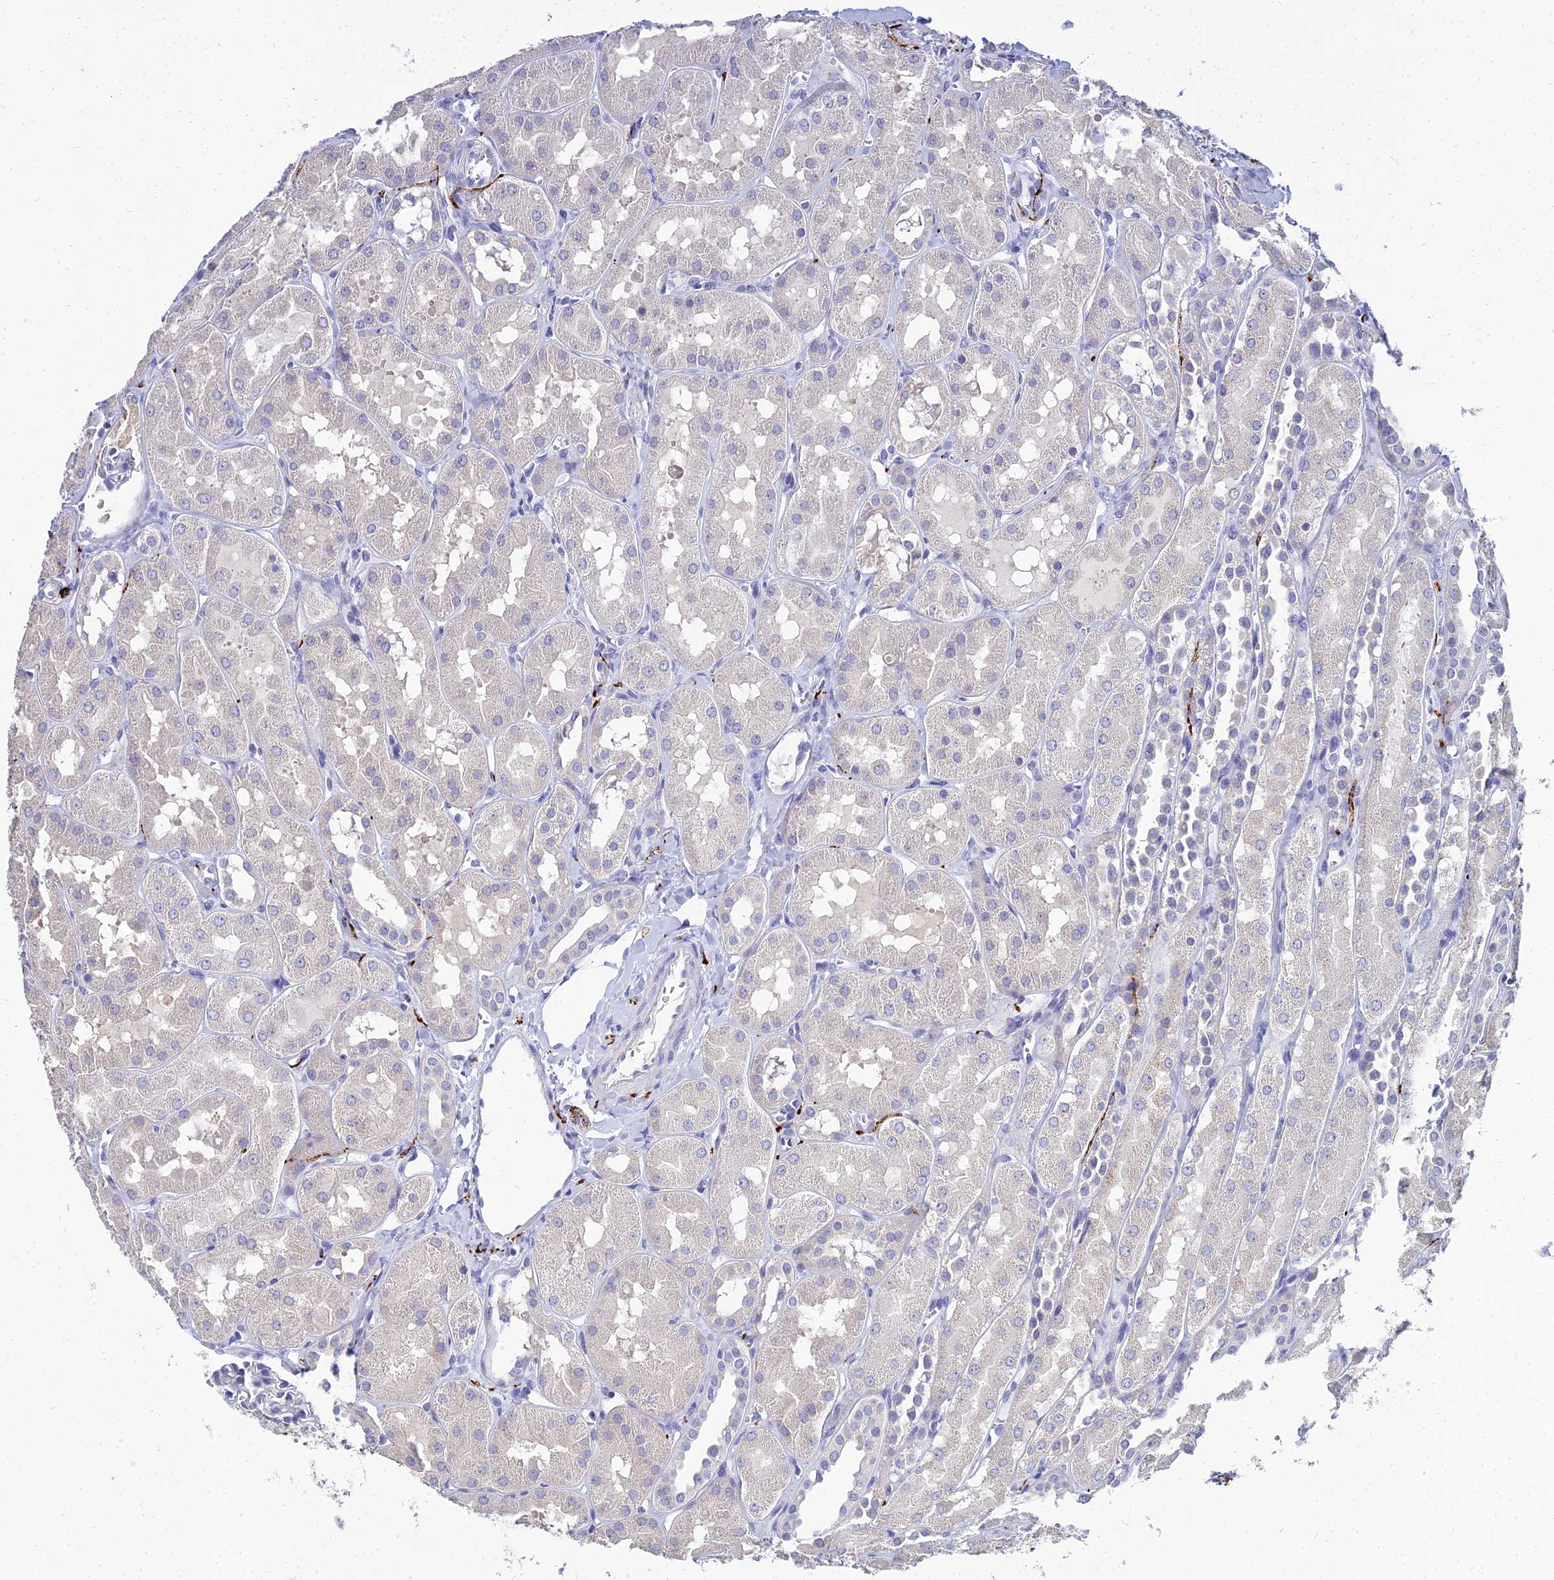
{"staining": {"intensity": "negative", "quantity": "none", "location": "none"}, "tissue": "kidney", "cell_type": "Cells in glomeruli", "image_type": "normal", "snomed": [{"axis": "morphology", "description": "Normal tissue, NOS"}, {"axis": "topography", "description": "Kidney"}, {"axis": "topography", "description": "Urinary bladder"}], "caption": "This is an immunohistochemistry histopathology image of benign human kidney. There is no expression in cells in glomeruli.", "gene": "NPY", "patient": {"sex": "male", "age": 16}}